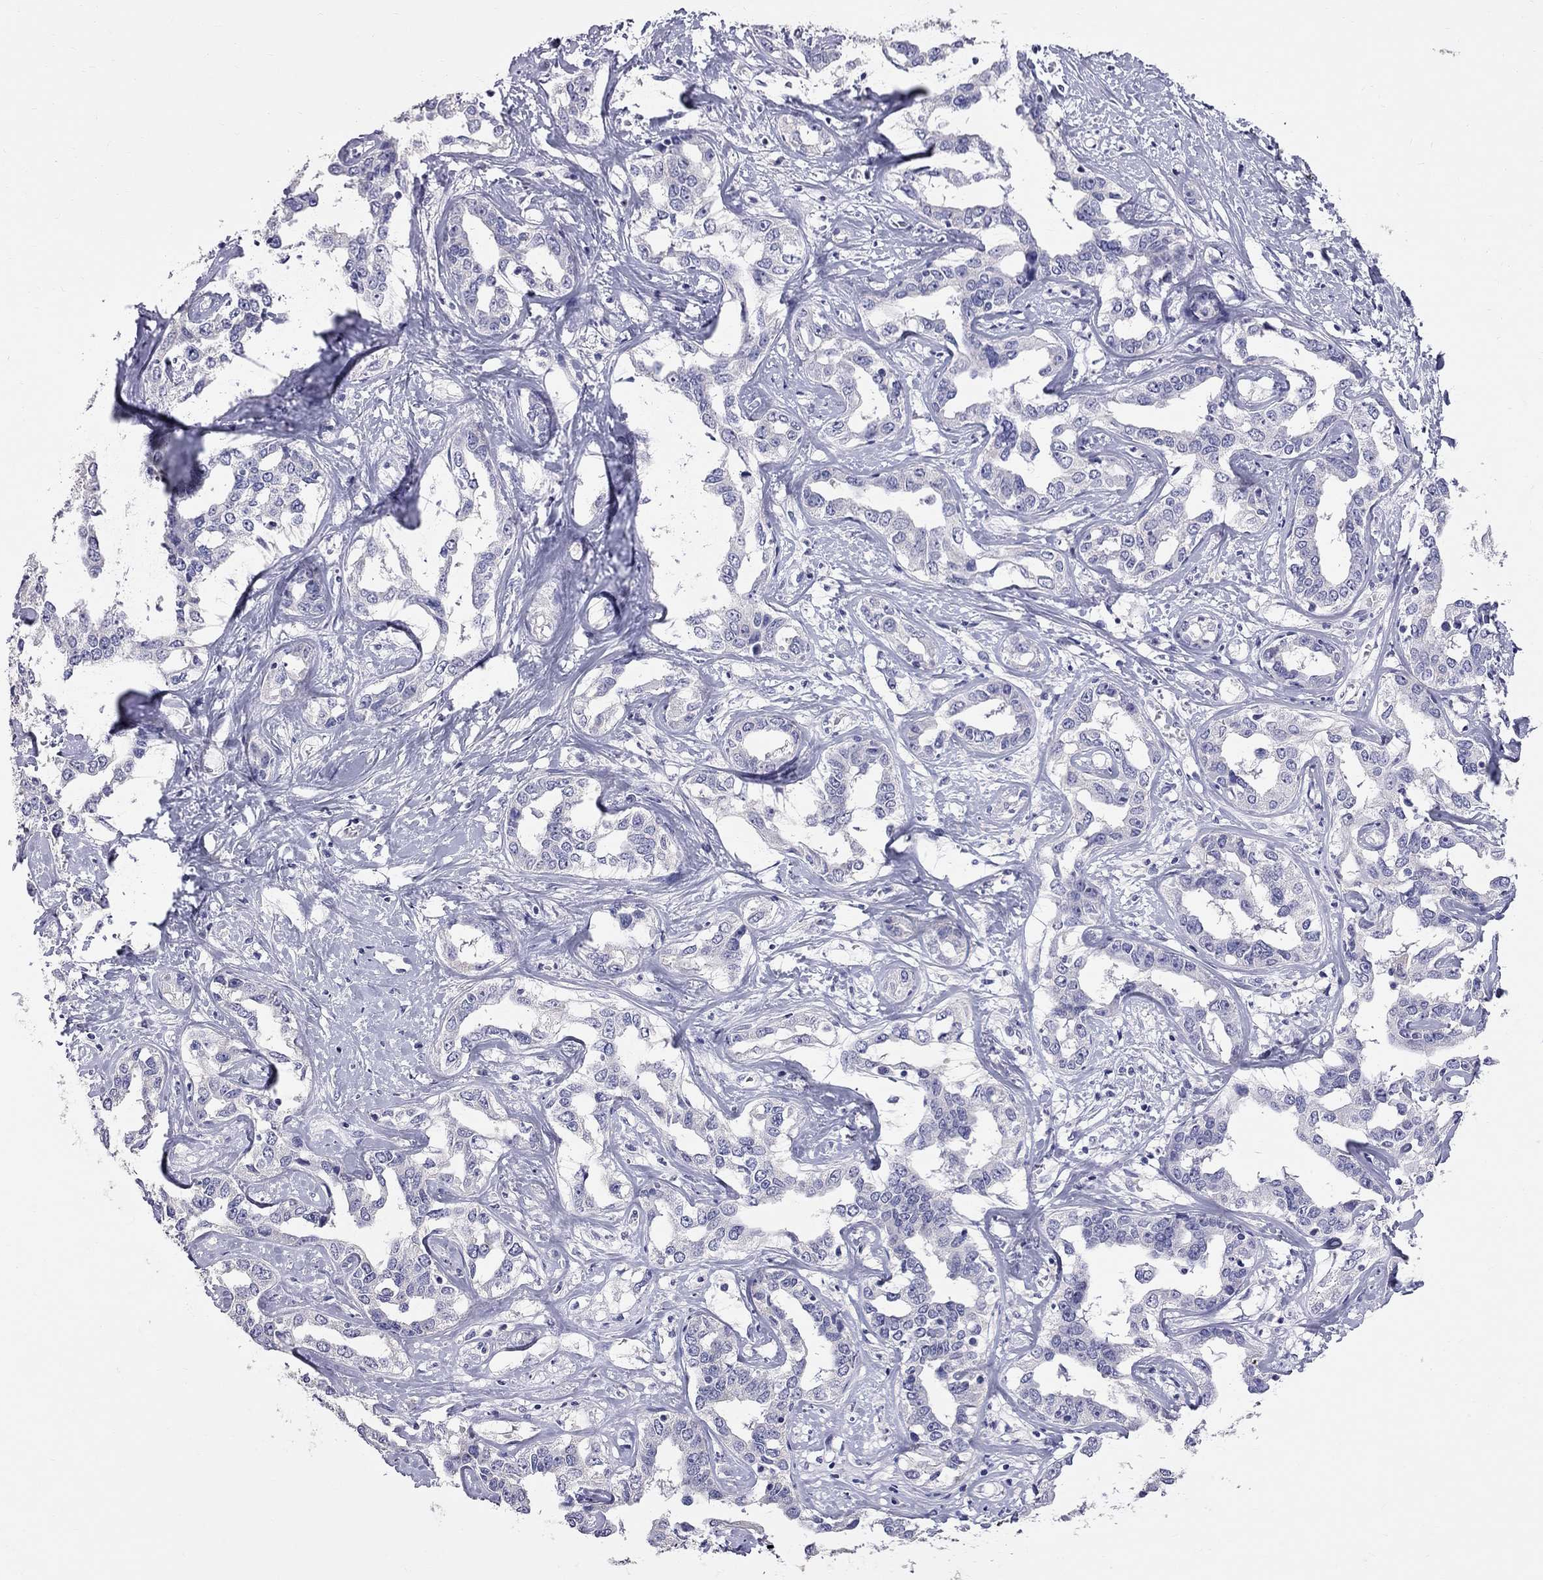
{"staining": {"intensity": "negative", "quantity": "none", "location": "none"}, "tissue": "liver cancer", "cell_type": "Tumor cells", "image_type": "cancer", "snomed": [{"axis": "morphology", "description": "Cholangiocarcinoma"}, {"axis": "topography", "description": "Liver"}], "caption": "The immunohistochemistry (IHC) histopathology image has no significant staining in tumor cells of liver cancer tissue.", "gene": "CFAP91", "patient": {"sex": "male", "age": 59}}